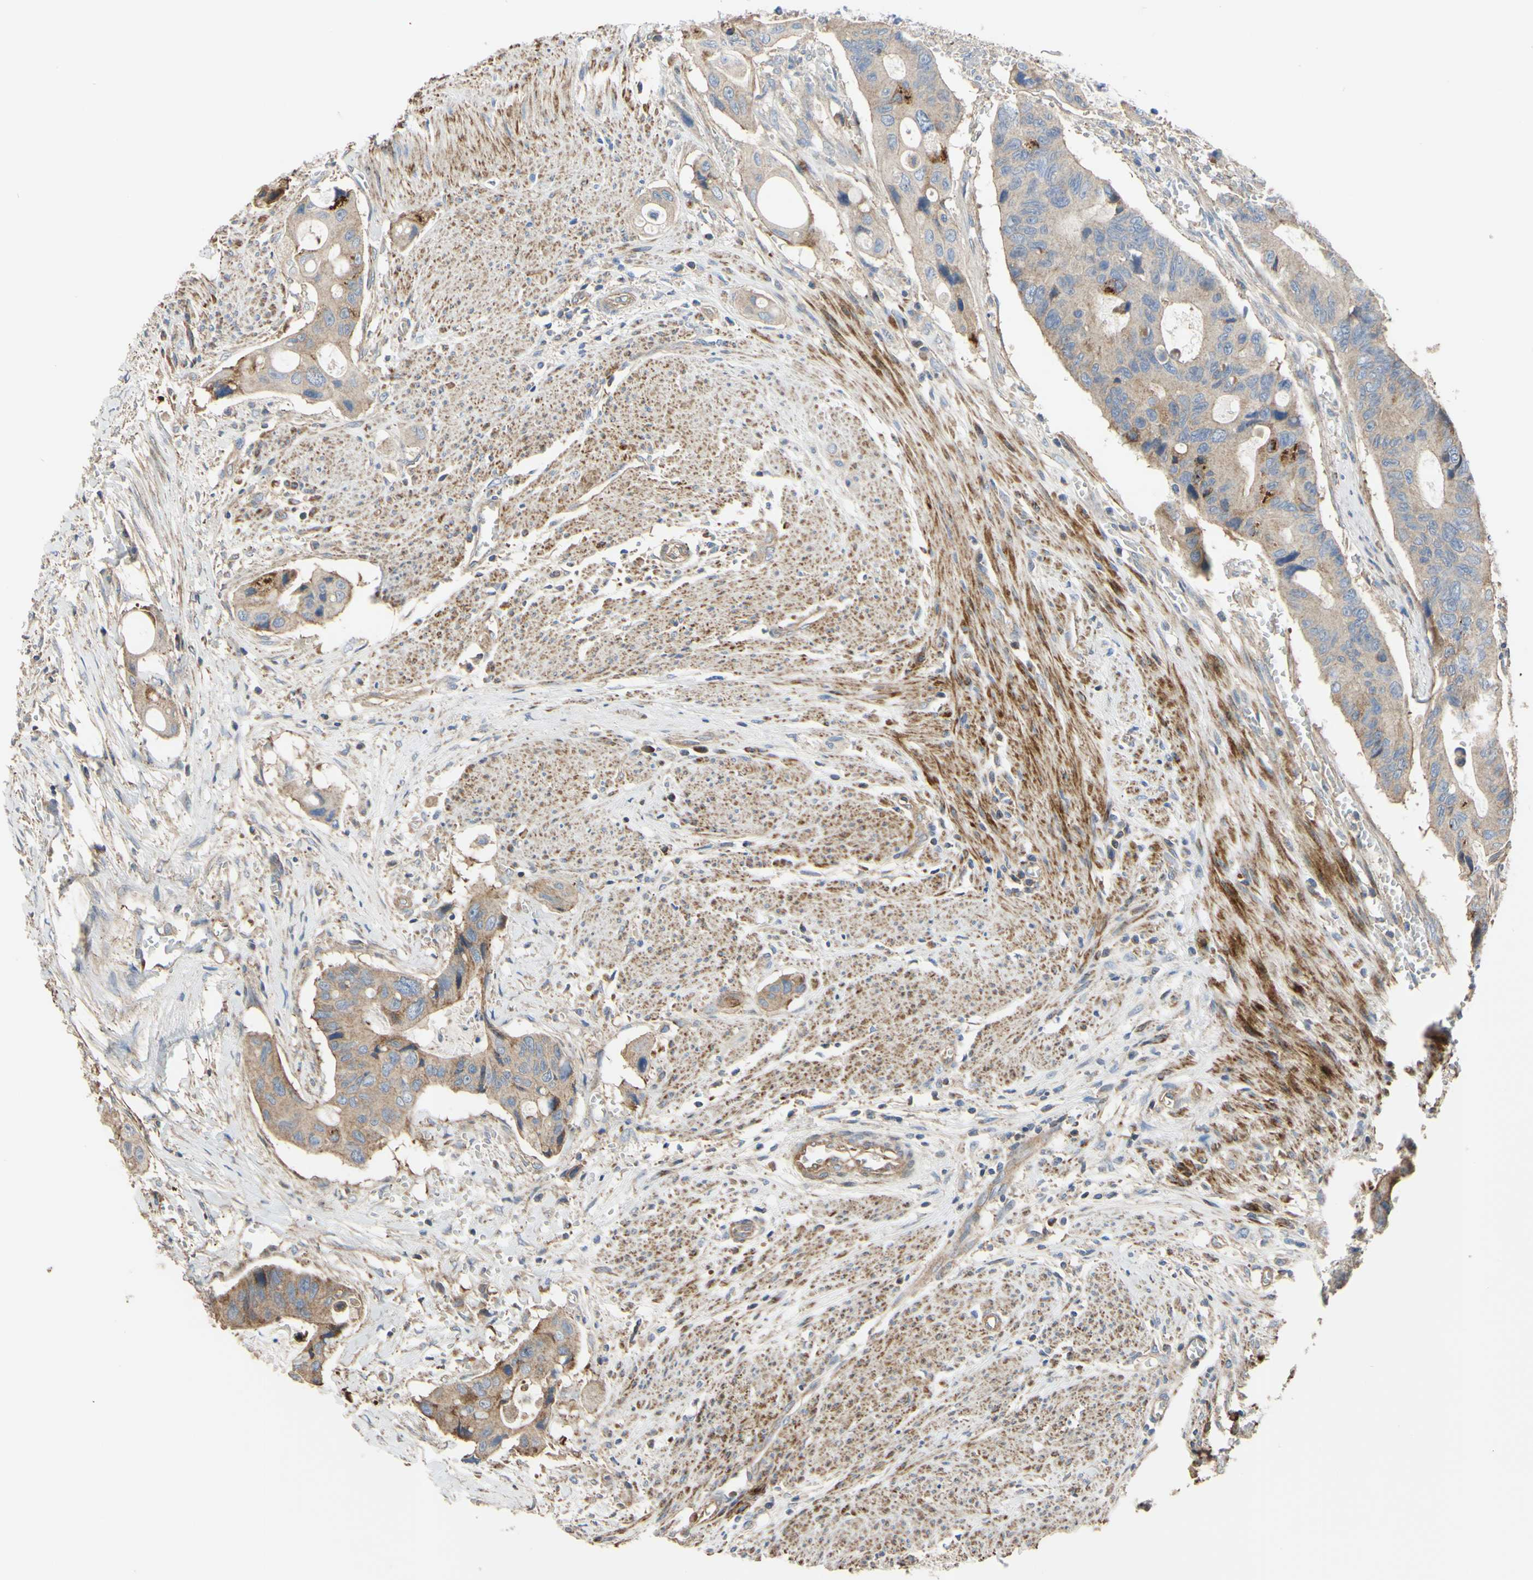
{"staining": {"intensity": "weak", "quantity": ">75%", "location": "cytoplasmic/membranous"}, "tissue": "colorectal cancer", "cell_type": "Tumor cells", "image_type": "cancer", "snomed": [{"axis": "morphology", "description": "Adenocarcinoma, NOS"}, {"axis": "topography", "description": "Colon"}], "caption": "The micrograph exhibits immunohistochemical staining of colorectal cancer (adenocarcinoma). There is weak cytoplasmic/membranous staining is identified in about >75% of tumor cells.", "gene": "BECN1", "patient": {"sex": "female", "age": 57}}